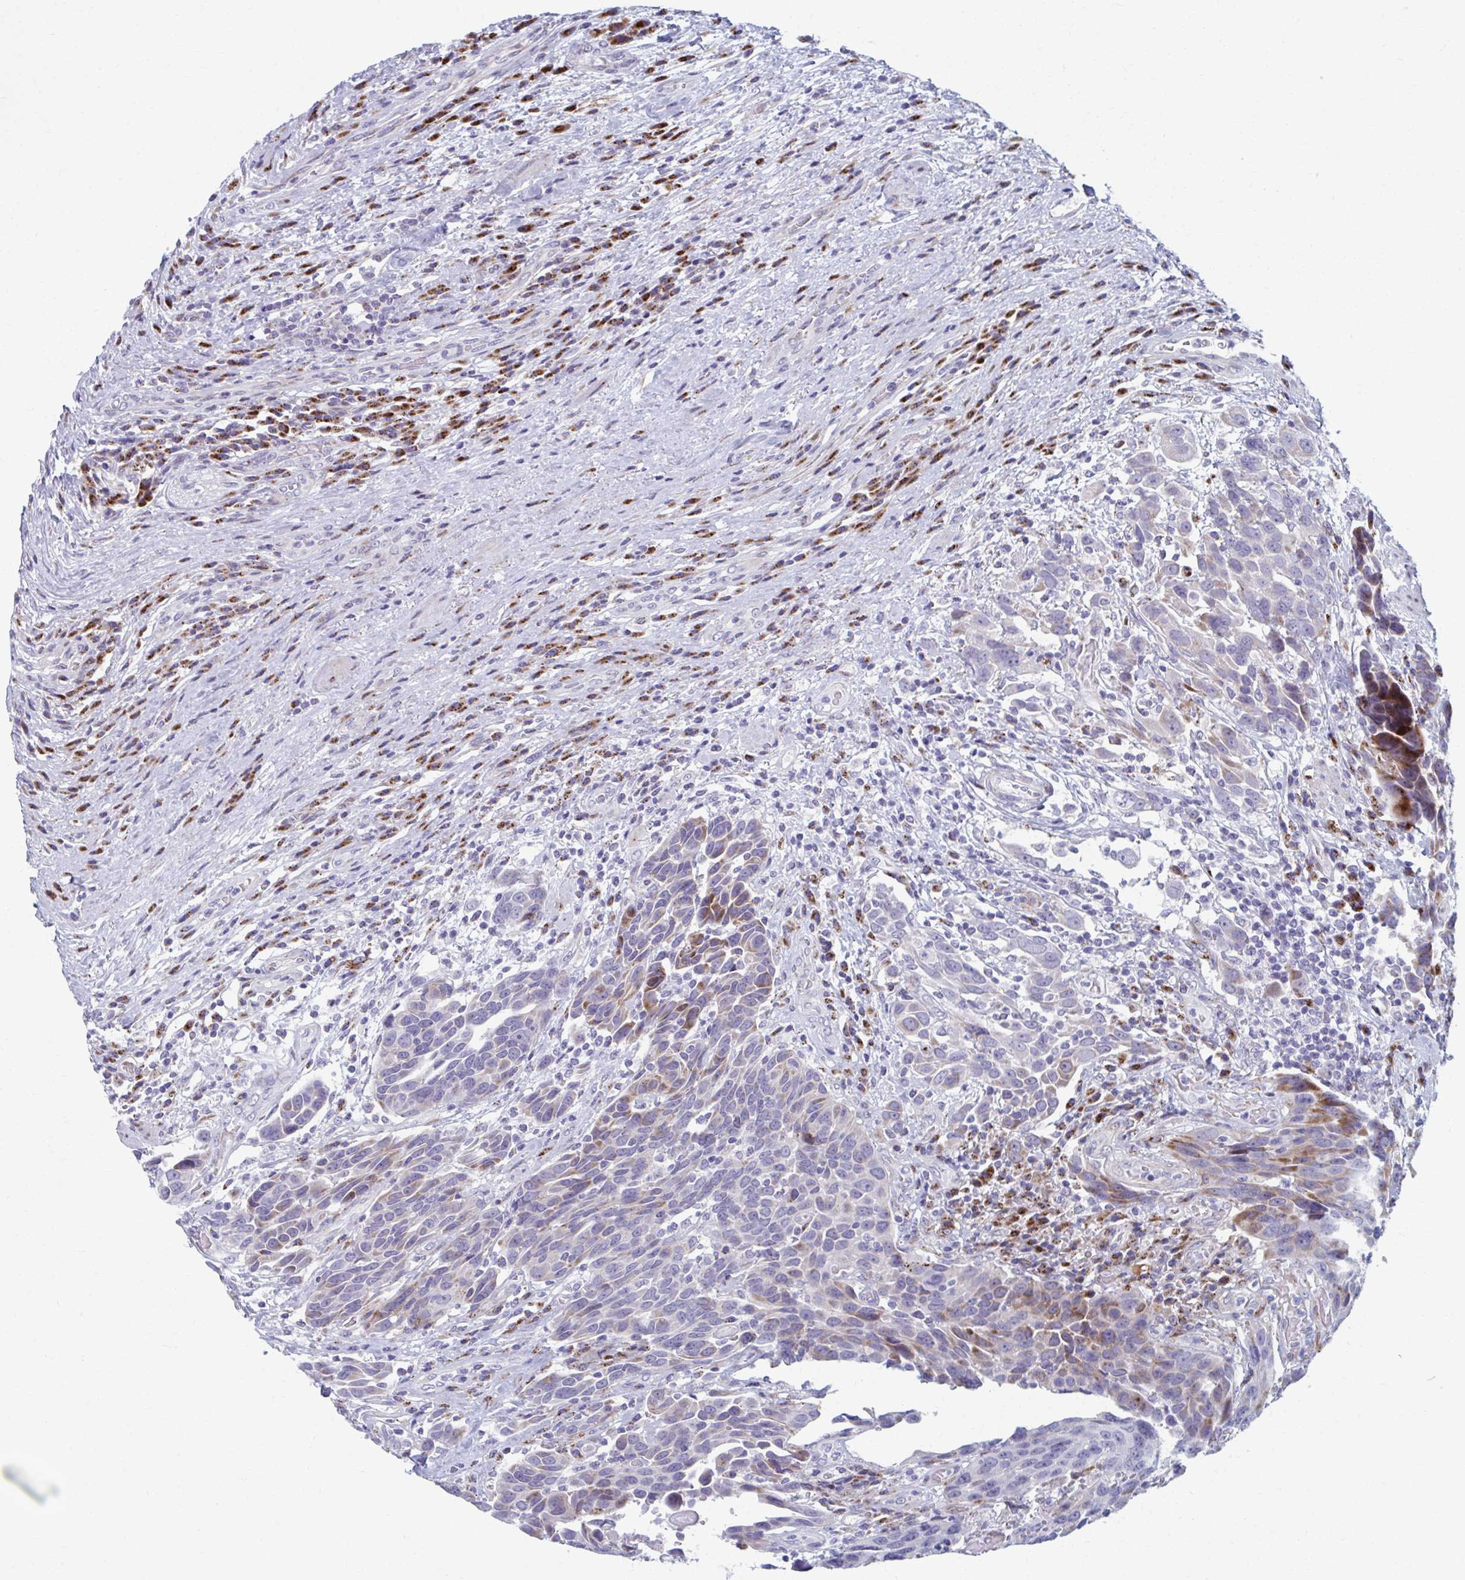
{"staining": {"intensity": "moderate", "quantity": "25%-75%", "location": "cytoplasmic/membranous"}, "tissue": "urothelial cancer", "cell_type": "Tumor cells", "image_type": "cancer", "snomed": [{"axis": "morphology", "description": "Urothelial carcinoma, High grade"}, {"axis": "topography", "description": "Urinary bladder"}], "caption": "Urothelial carcinoma (high-grade) tissue reveals moderate cytoplasmic/membranous positivity in approximately 25%-75% of tumor cells (IHC, brightfield microscopy, high magnification).", "gene": "OLFM2", "patient": {"sex": "female", "age": 70}}